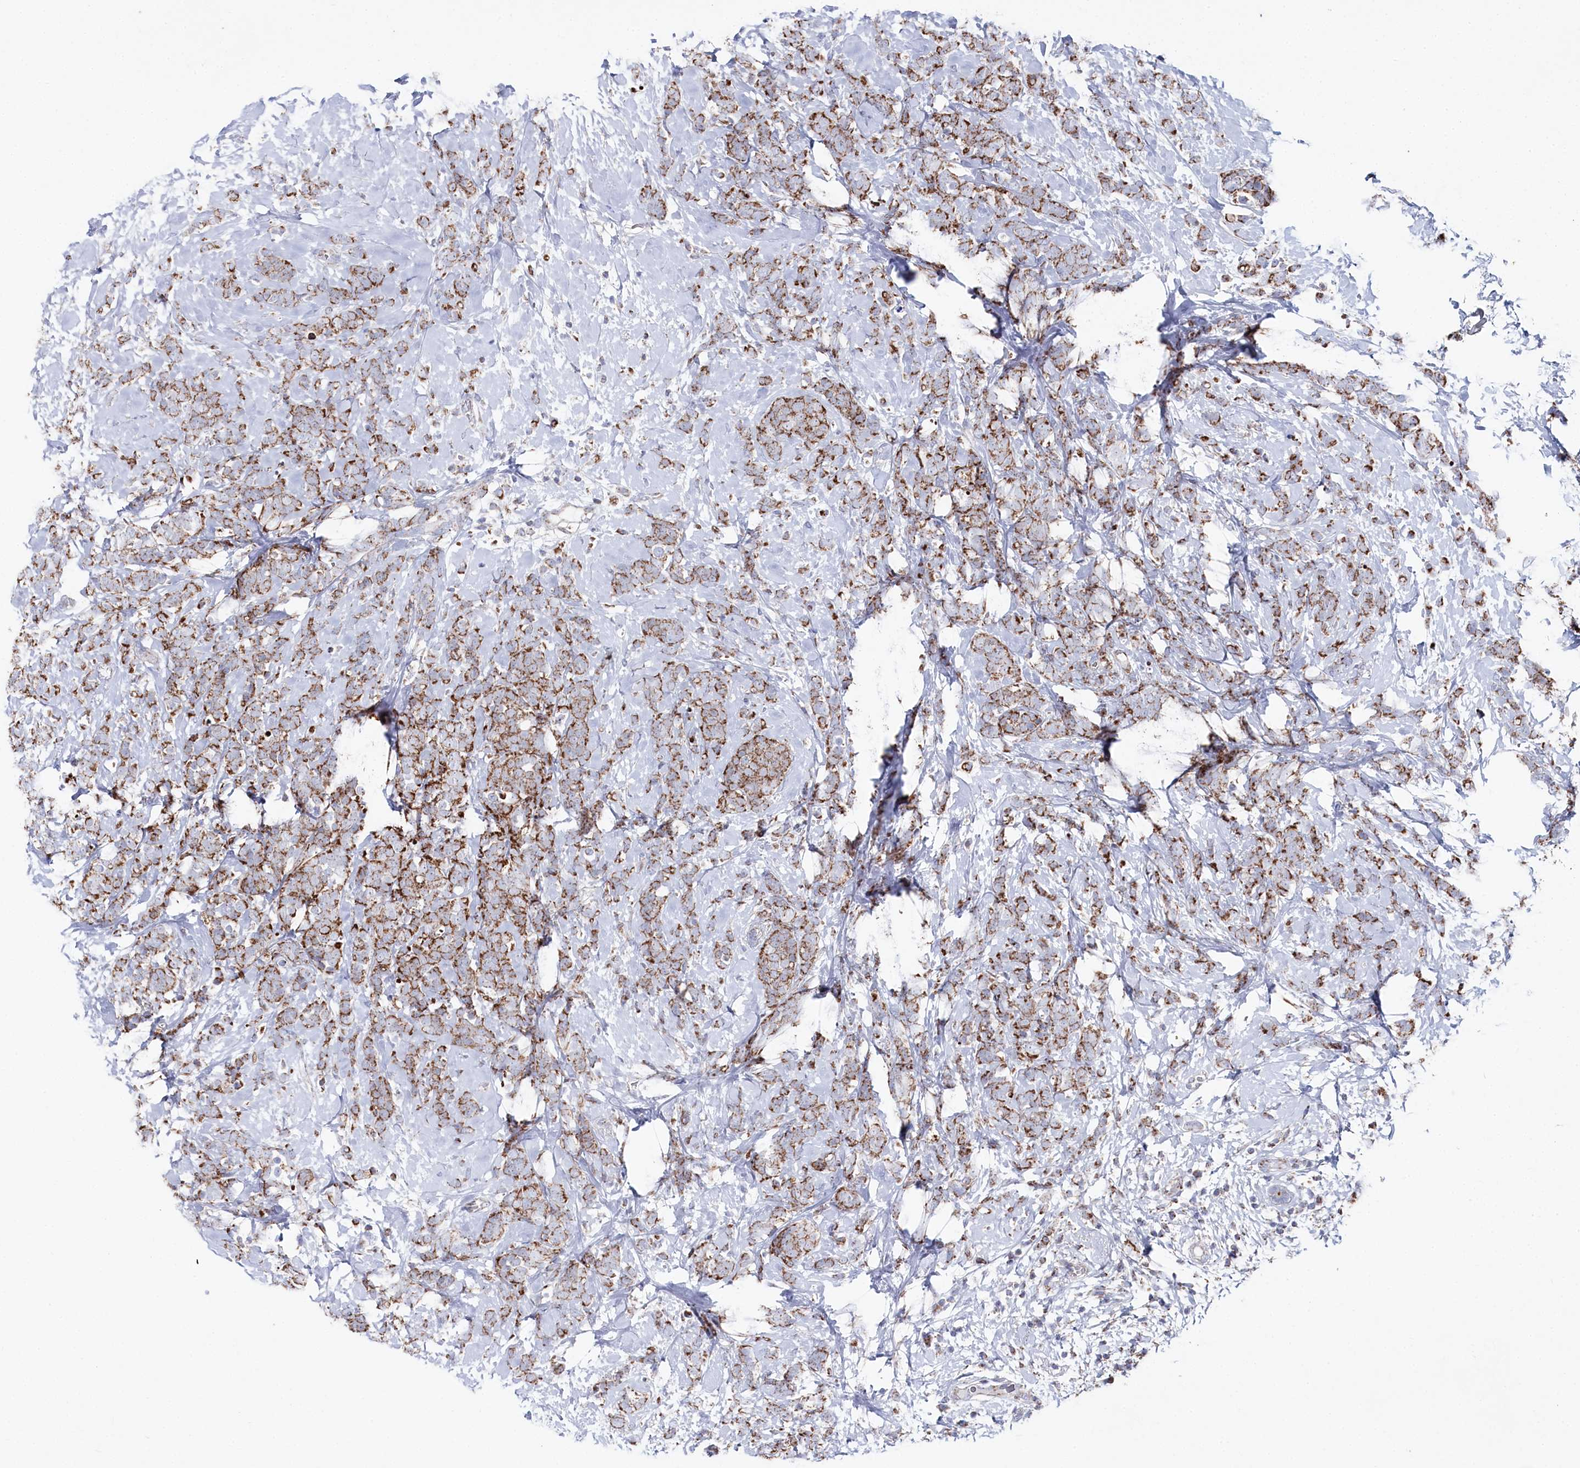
{"staining": {"intensity": "moderate", "quantity": ">75%", "location": "cytoplasmic/membranous"}, "tissue": "breast cancer", "cell_type": "Tumor cells", "image_type": "cancer", "snomed": [{"axis": "morphology", "description": "Lobular carcinoma"}, {"axis": "topography", "description": "Breast"}], "caption": "Moderate cytoplasmic/membranous positivity is present in about >75% of tumor cells in lobular carcinoma (breast).", "gene": "GLS2", "patient": {"sex": "female", "age": 58}}